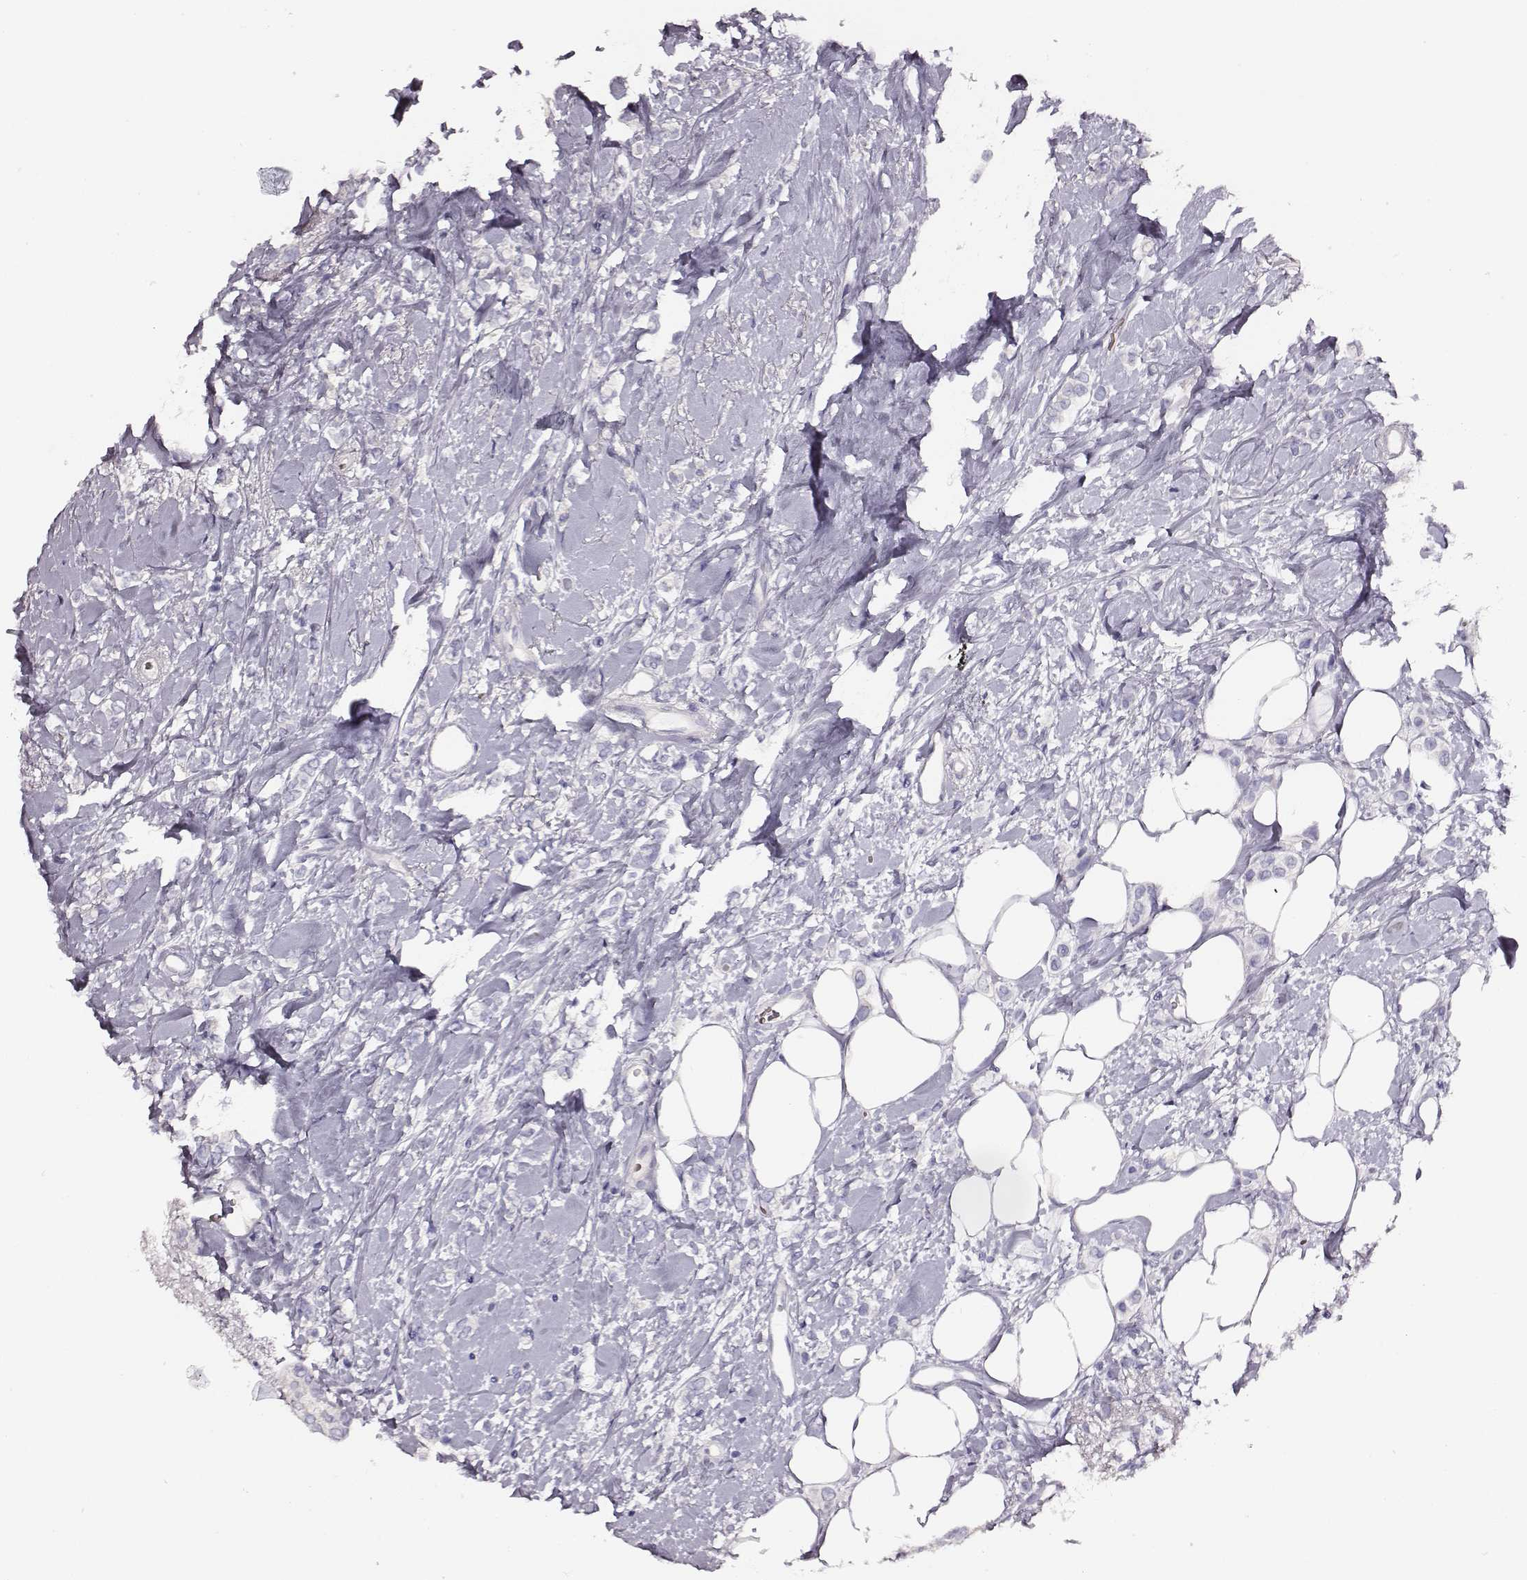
{"staining": {"intensity": "negative", "quantity": "none", "location": "none"}, "tissue": "breast cancer", "cell_type": "Tumor cells", "image_type": "cancer", "snomed": [{"axis": "morphology", "description": "Lobular carcinoma"}, {"axis": "topography", "description": "Breast"}], "caption": "This is an immunohistochemistry image of breast cancer (lobular carcinoma). There is no staining in tumor cells.", "gene": "AADAT", "patient": {"sex": "female", "age": 66}}